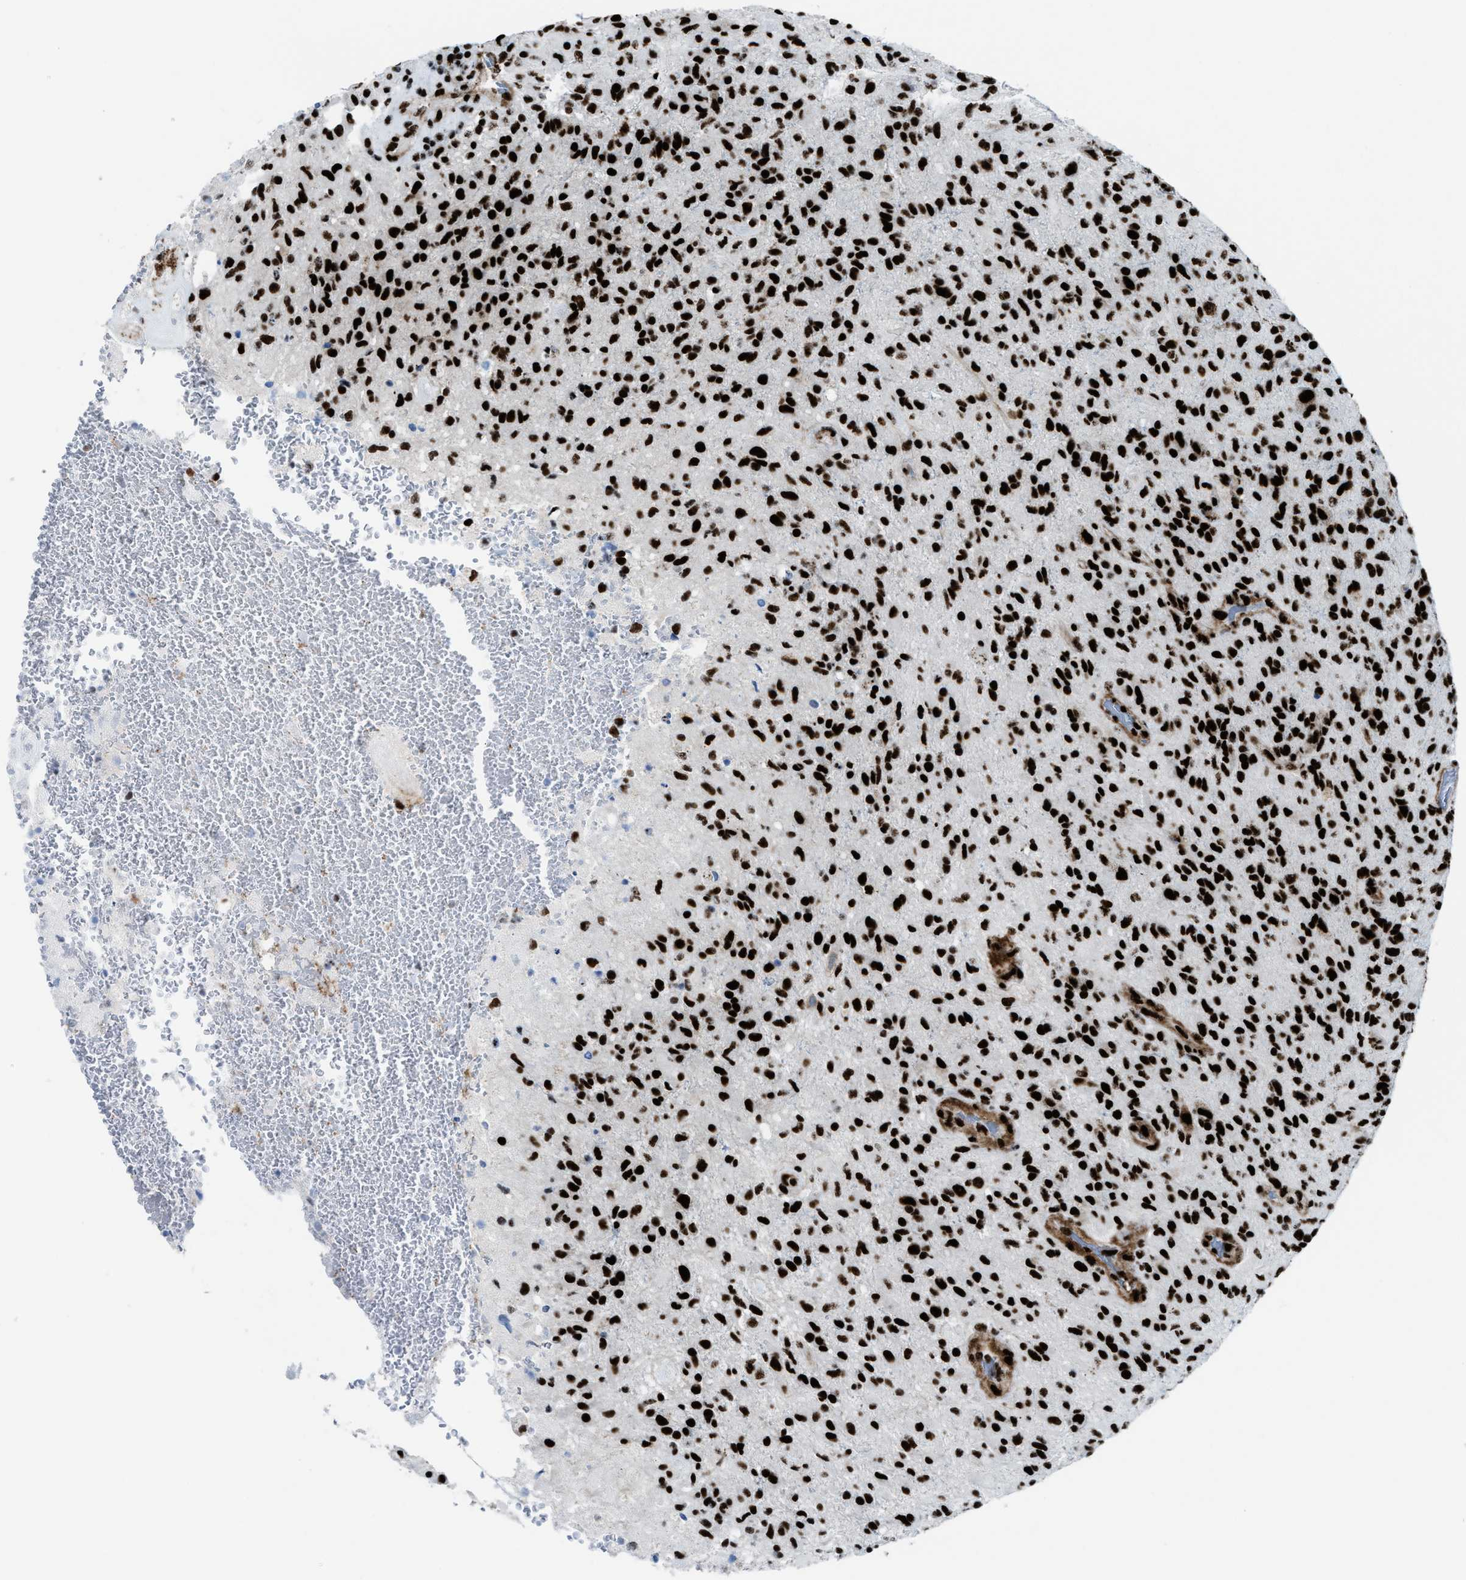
{"staining": {"intensity": "strong", "quantity": ">75%", "location": "nuclear"}, "tissue": "glioma", "cell_type": "Tumor cells", "image_type": "cancer", "snomed": [{"axis": "morphology", "description": "Glioma, malignant, High grade"}, {"axis": "topography", "description": "Brain"}], "caption": "Strong nuclear expression for a protein is identified in approximately >75% of tumor cells of glioma using immunohistochemistry.", "gene": "NONO", "patient": {"sex": "male", "age": 71}}